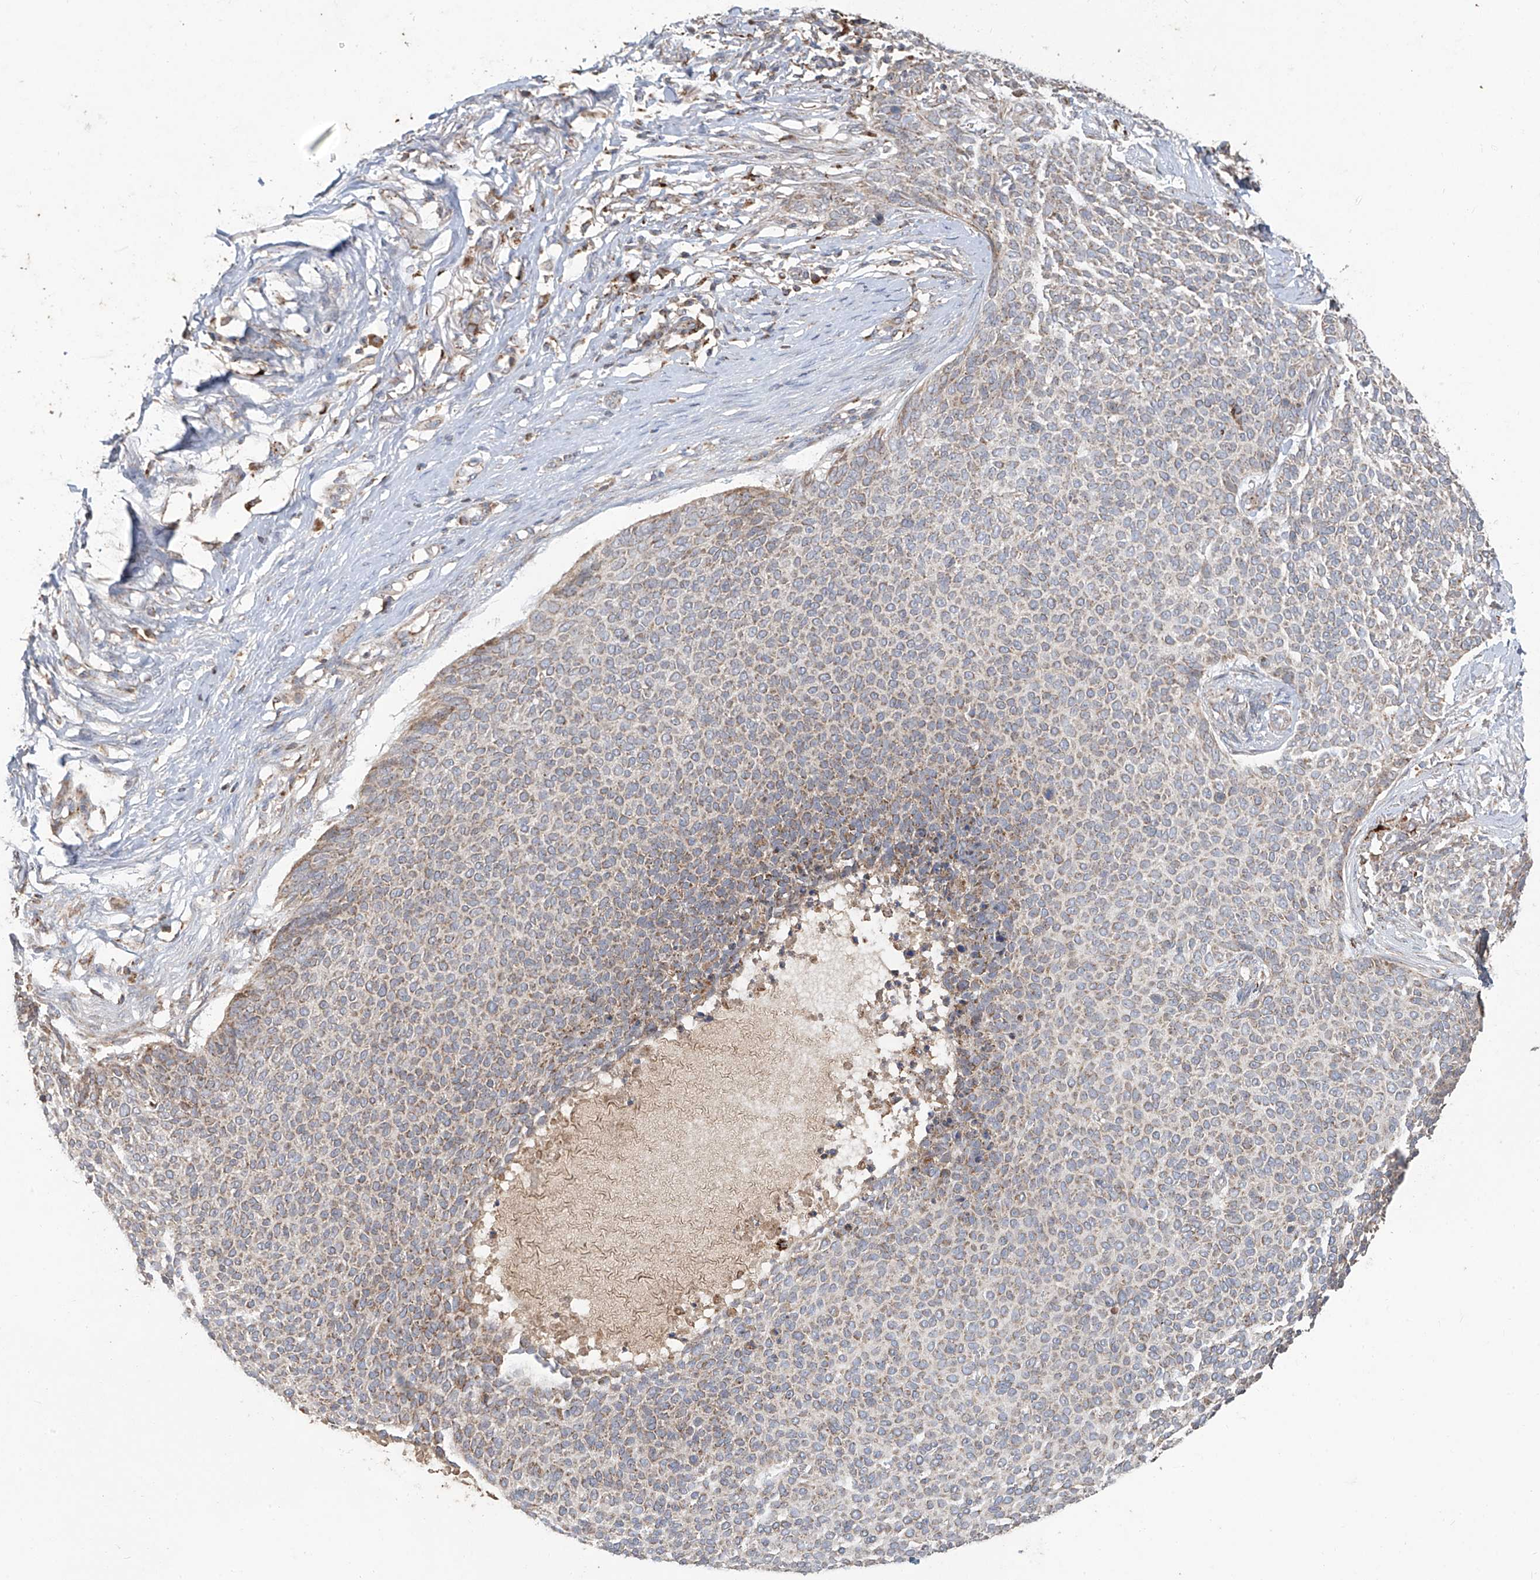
{"staining": {"intensity": "weak", "quantity": "25%-75%", "location": "cytoplasmic/membranous"}, "tissue": "skin cancer", "cell_type": "Tumor cells", "image_type": "cancer", "snomed": [{"axis": "morphology", "description": "Normal tissue, NOS"}, {"axis": "morphology", "description": "Basal cell carcinoma"}, {"axis": "topography", "description": "Skin"}], "caption": "The image exhibits immunohistochemical staining of basal cell carcinoma (skin). There is weak cytoplasmic/membranous positivity is identified in about 25%-75% of tumor cells.", "gene": "C2orf74", "patient": {"sex": "male", "age": 50}}